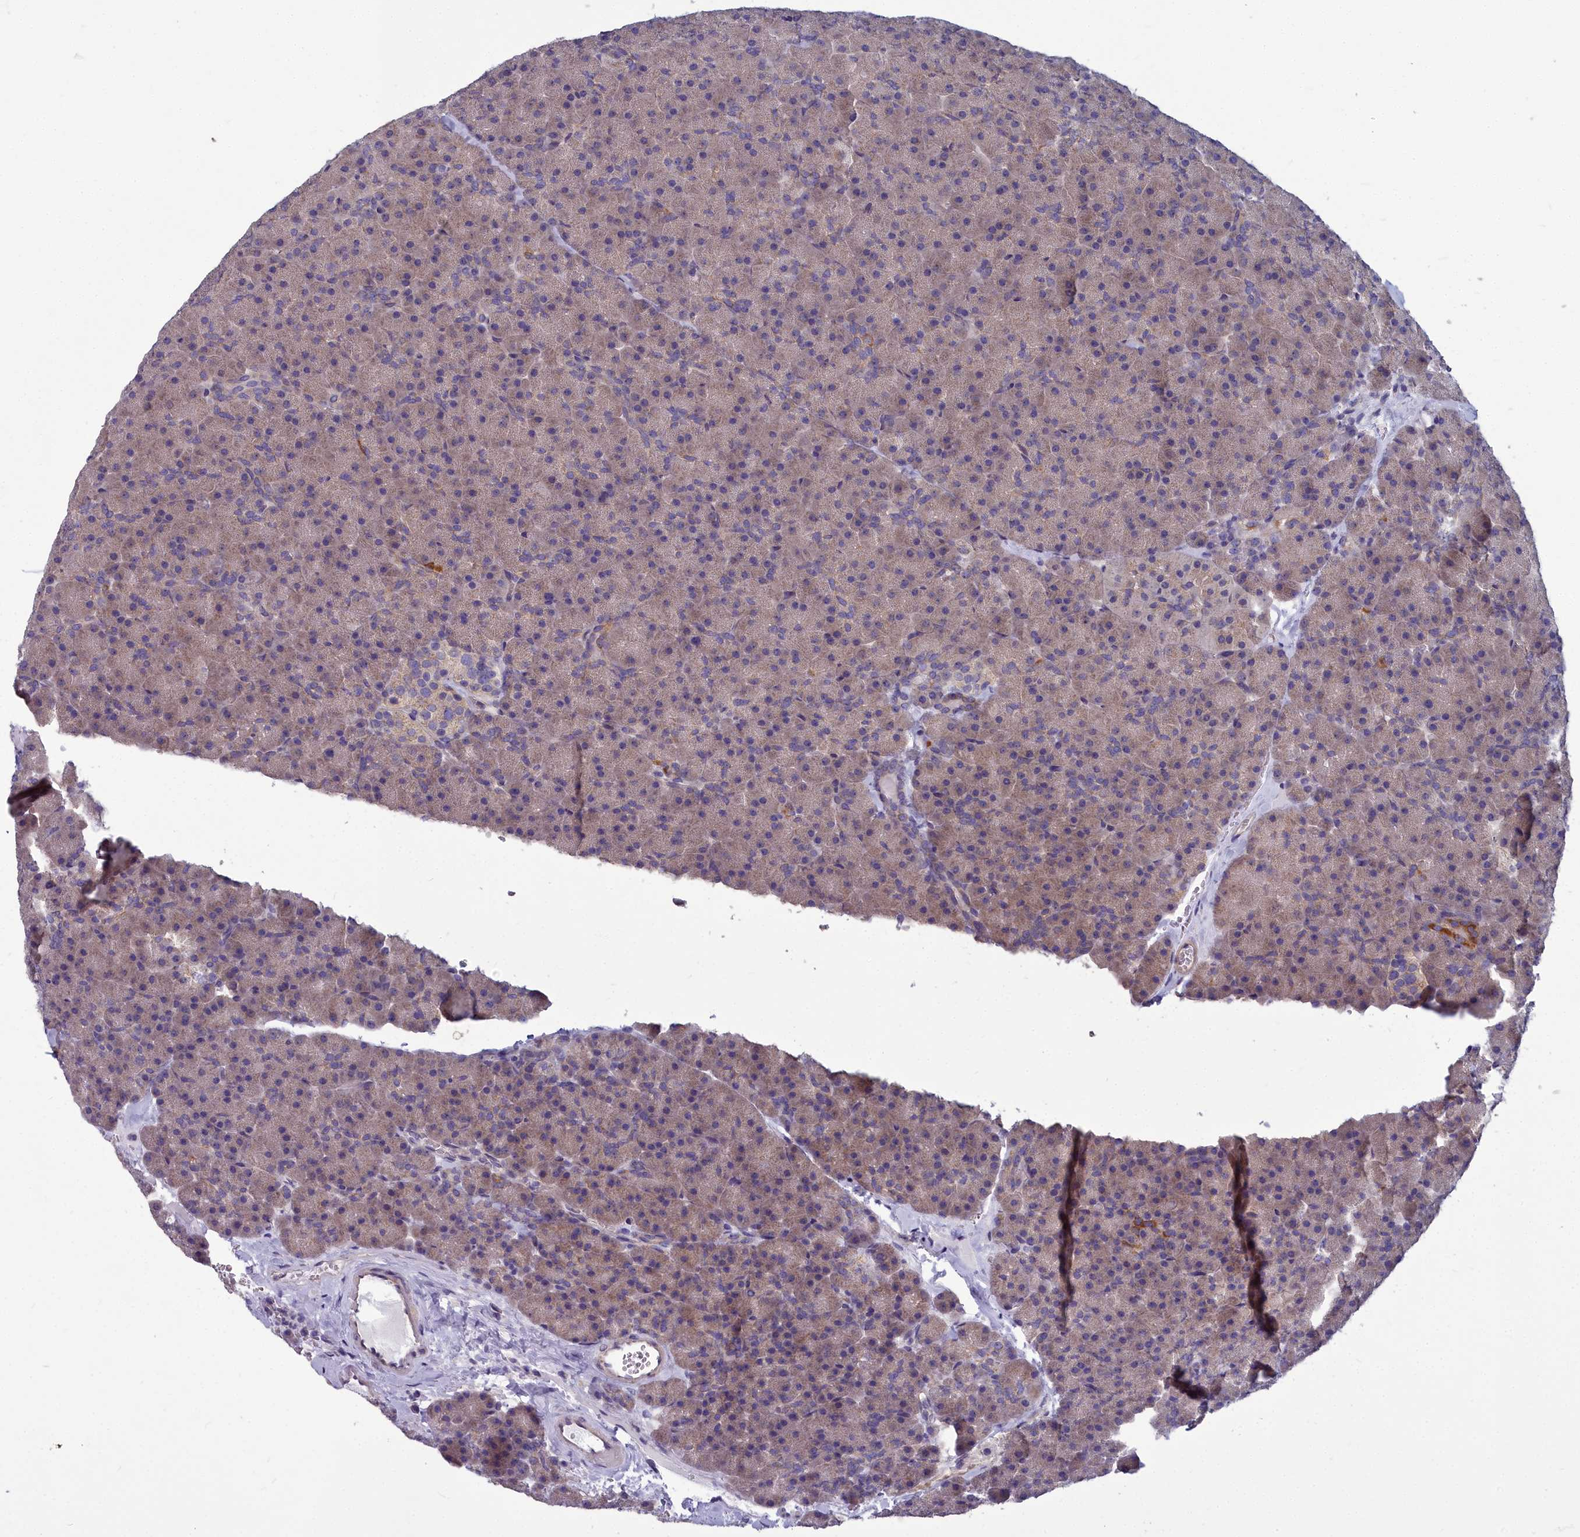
{"staining": {"intensity": "moderate", "quantity": "25%-75%", "location": "cytoplasmic/membranous"}, "tissue": "pancreas", "cell_type": "Exocrine glandular cells", "image_type": "normal", "snomed": [{"axis": "morphology", "description": "Normal tissue, NOS"}, {"axis": "topography", "description": "Pancreas"}], "caption": "Immunohistochemistry (IHC) of benign pancreas reveals medium levels of moderate cytoplasmic/membranous expression in approximately 25%-75% of exocrine glandular cells. The protein of interest is shown in brown color, while the nuclei are stained blue.", "gene": "COX20", "patient": {"sex": "male", "age": 36}}